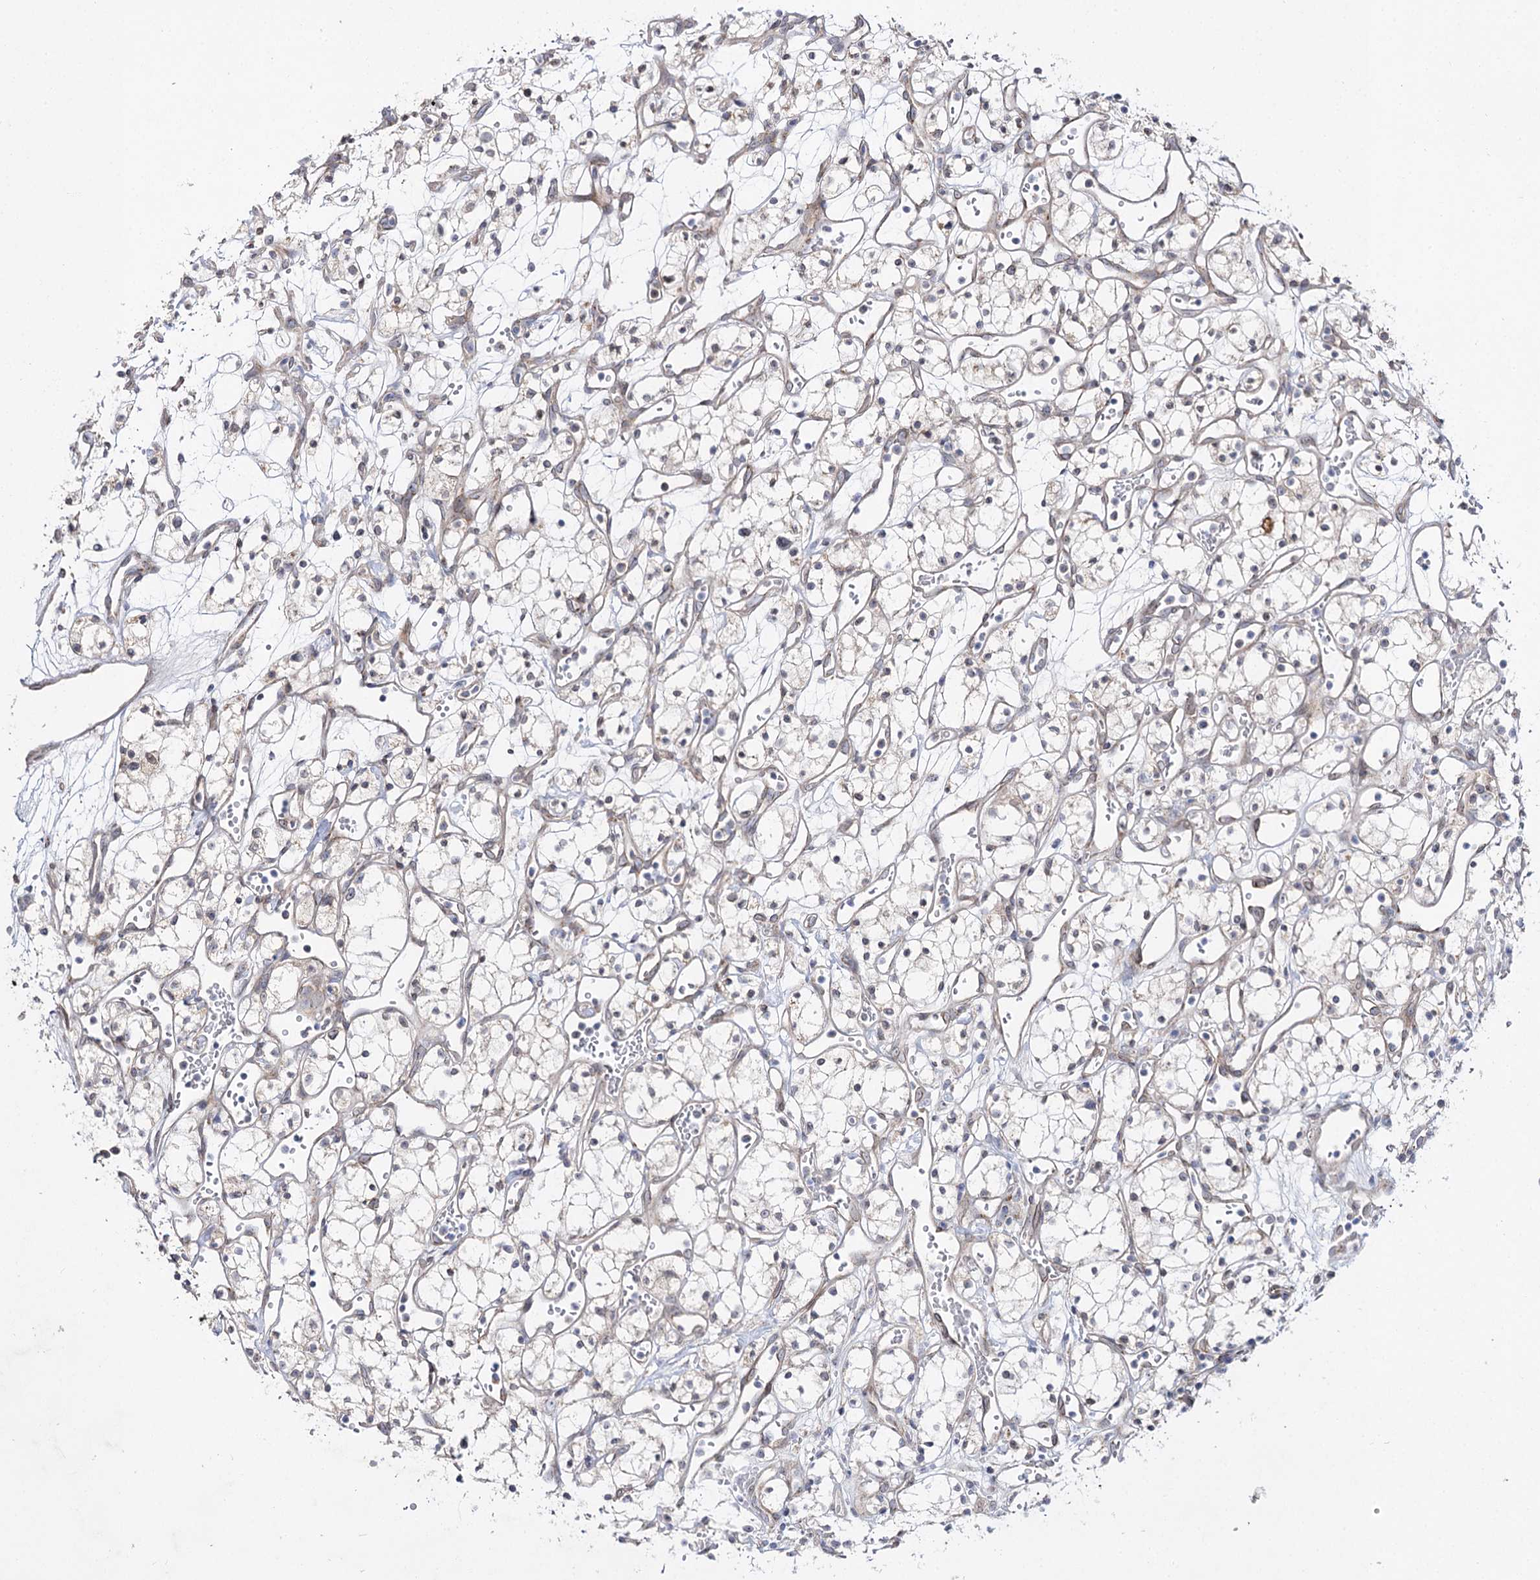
{"staining": {"intensity": "negative", "quantity": "none", "location": "none"}, "tissue": "renal cancer", "cell_type": "Tumor cells", "image_type": "cancer", "snomed": [{"axis": "morphology", "description": "Adenocarcinoma, NOS"}, {"axis": "topography", "description": "Kidney"}], "caption": "A high-resolution histopathology image shows immunohistochemistry (IHC) staining of renal adenocarcinoma, which reveals no significant staining in tumor cells.", "gene": "C11orf80", "patient": {"sex": "male", "age": 59}}